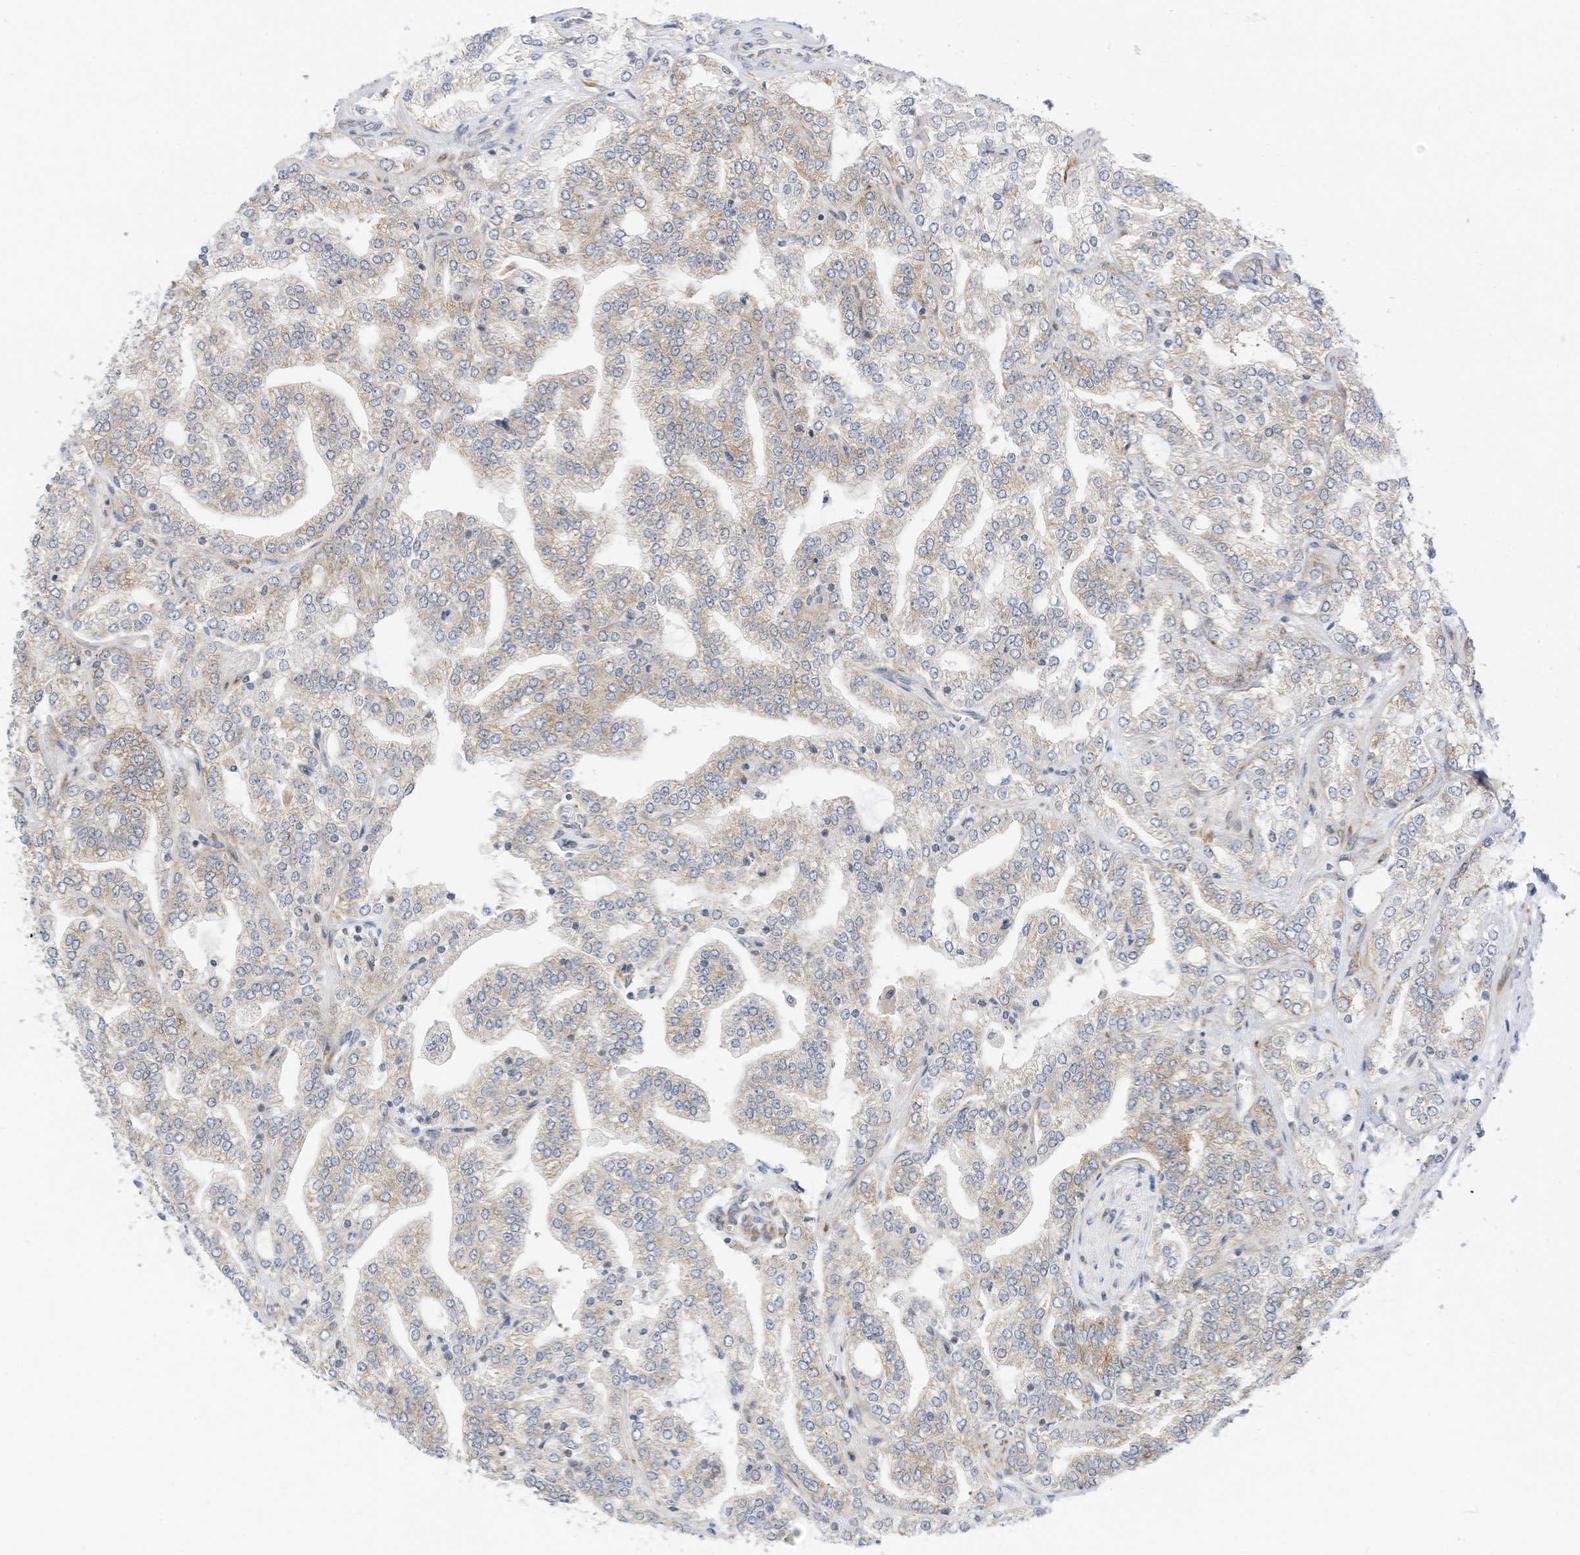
{"staining": {"intensity": "weak", "quantity": "25%-75%", "location": "cytoplasmic/membranous"}, "tissue": "prostate cancer", "cell_type": "Tumor cells", "image_type": "cancer", "snomed": [{"axis": "morphology", "description": "Adenocarcinoma, High grade"}, {"axis": "topography", "description": "Prostate"}], "caption": "Prostate cancer (adenocarcinoma (high-grade)) stained for a protein demonstrates weak cytoplasmic/membranous positivity in tumor cells. (Brightfield microscopy of DAB IHC at high magnification).", "gene": "EDF1", "patient": {"sex": "male", "age": 64}}